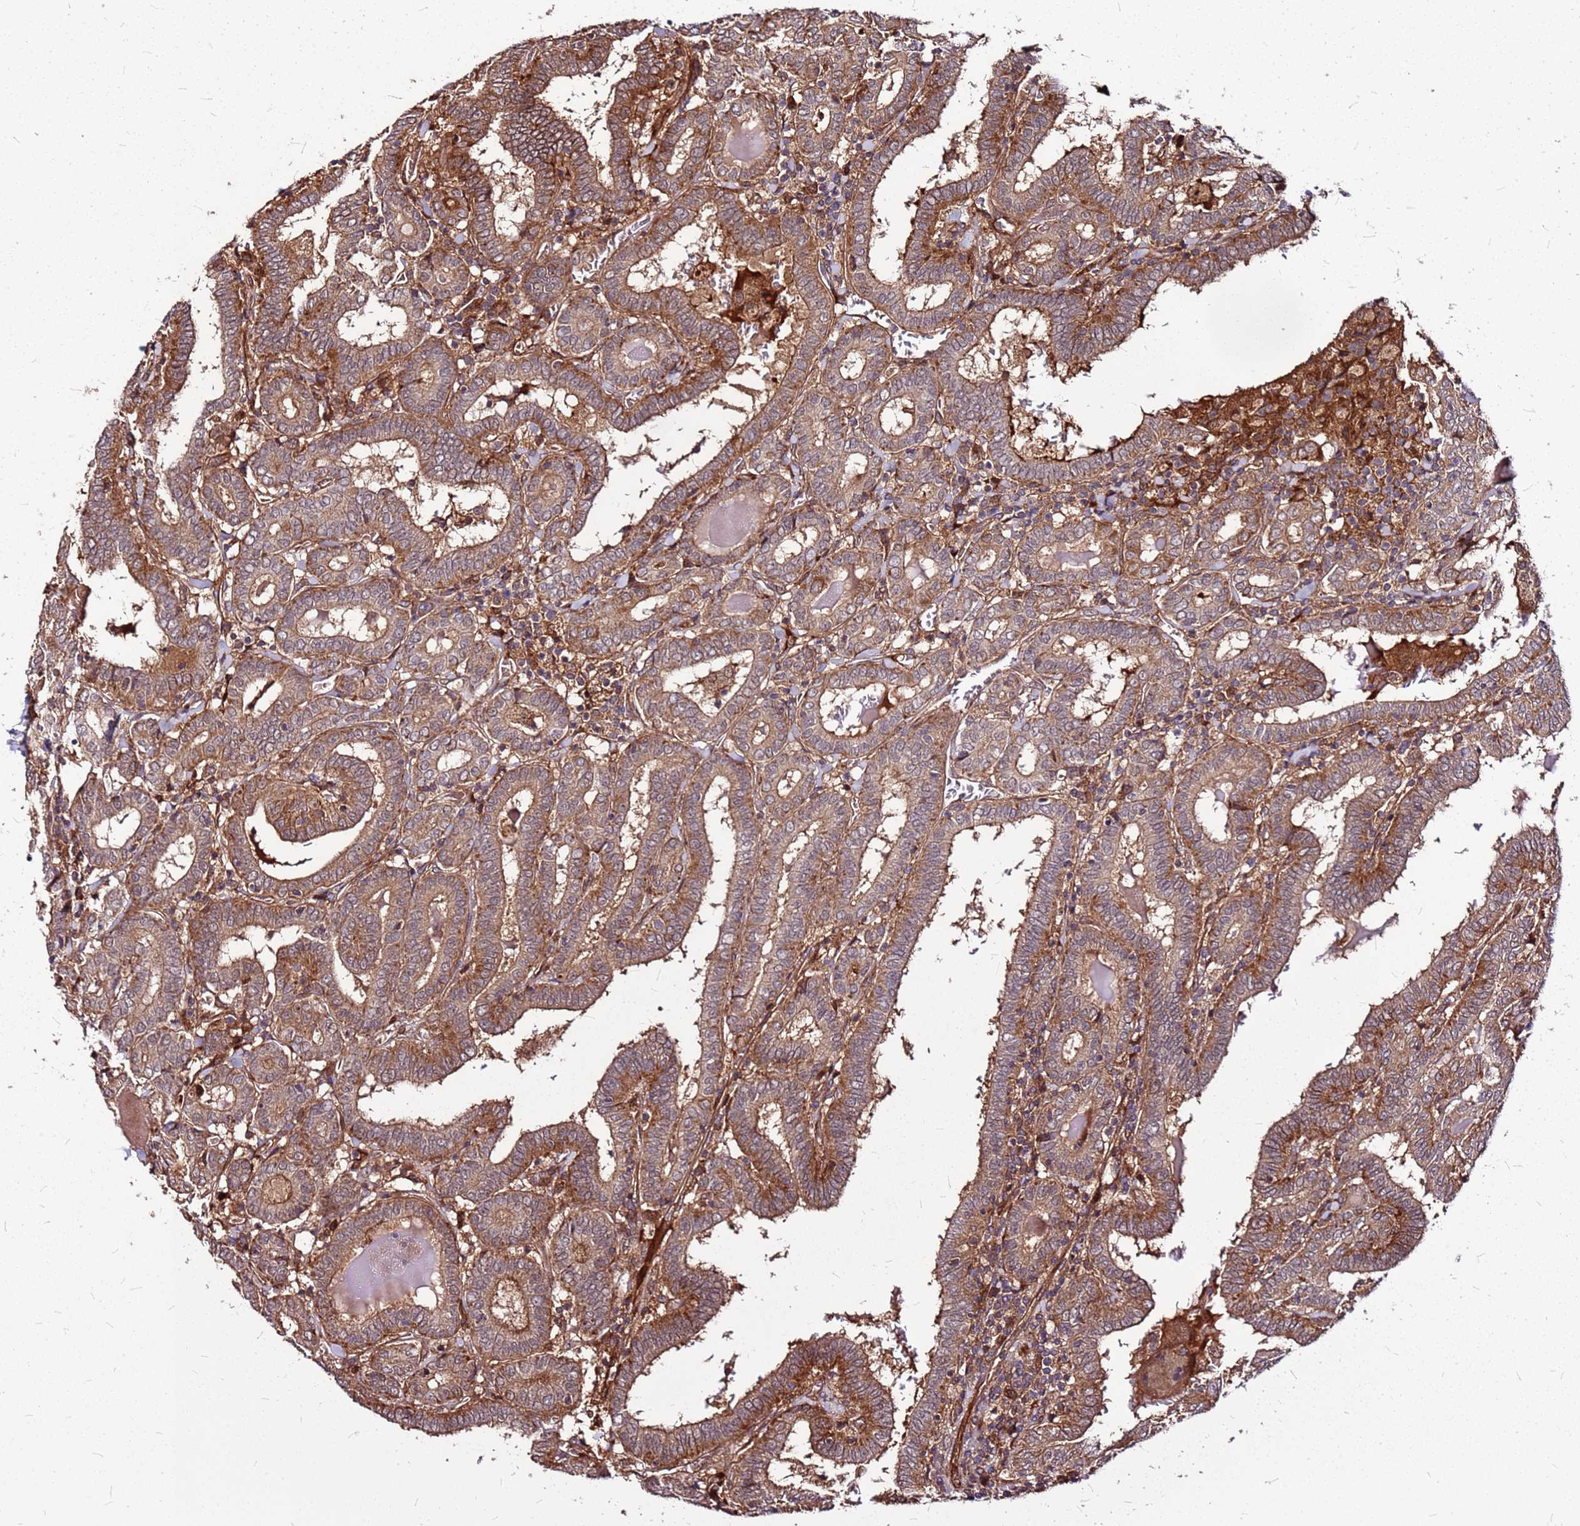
{"staining": {"intensity": "moderate", "quantity": ">75%", "location": "cytoplasmic/membranous"}, "tissue": "thyroid cancer", "cell_type": "Tumor cells", "image_type": "cancer", "snomed": [{"axis": "morphology", "description": "Papillary adenocarcinoma, NOS"}, {"axis": "topography", "description": "Thyroid gland"}], "caption": "This is an image of immunohistochemistry (IHC) staining of thyroid papillary adenocarcinoma, which shows moderate staining in the cytoplasmic/membranous of tumor cells.", "gene": "LYPLAL1", "patient": {"sex": "female", "age": 72}}